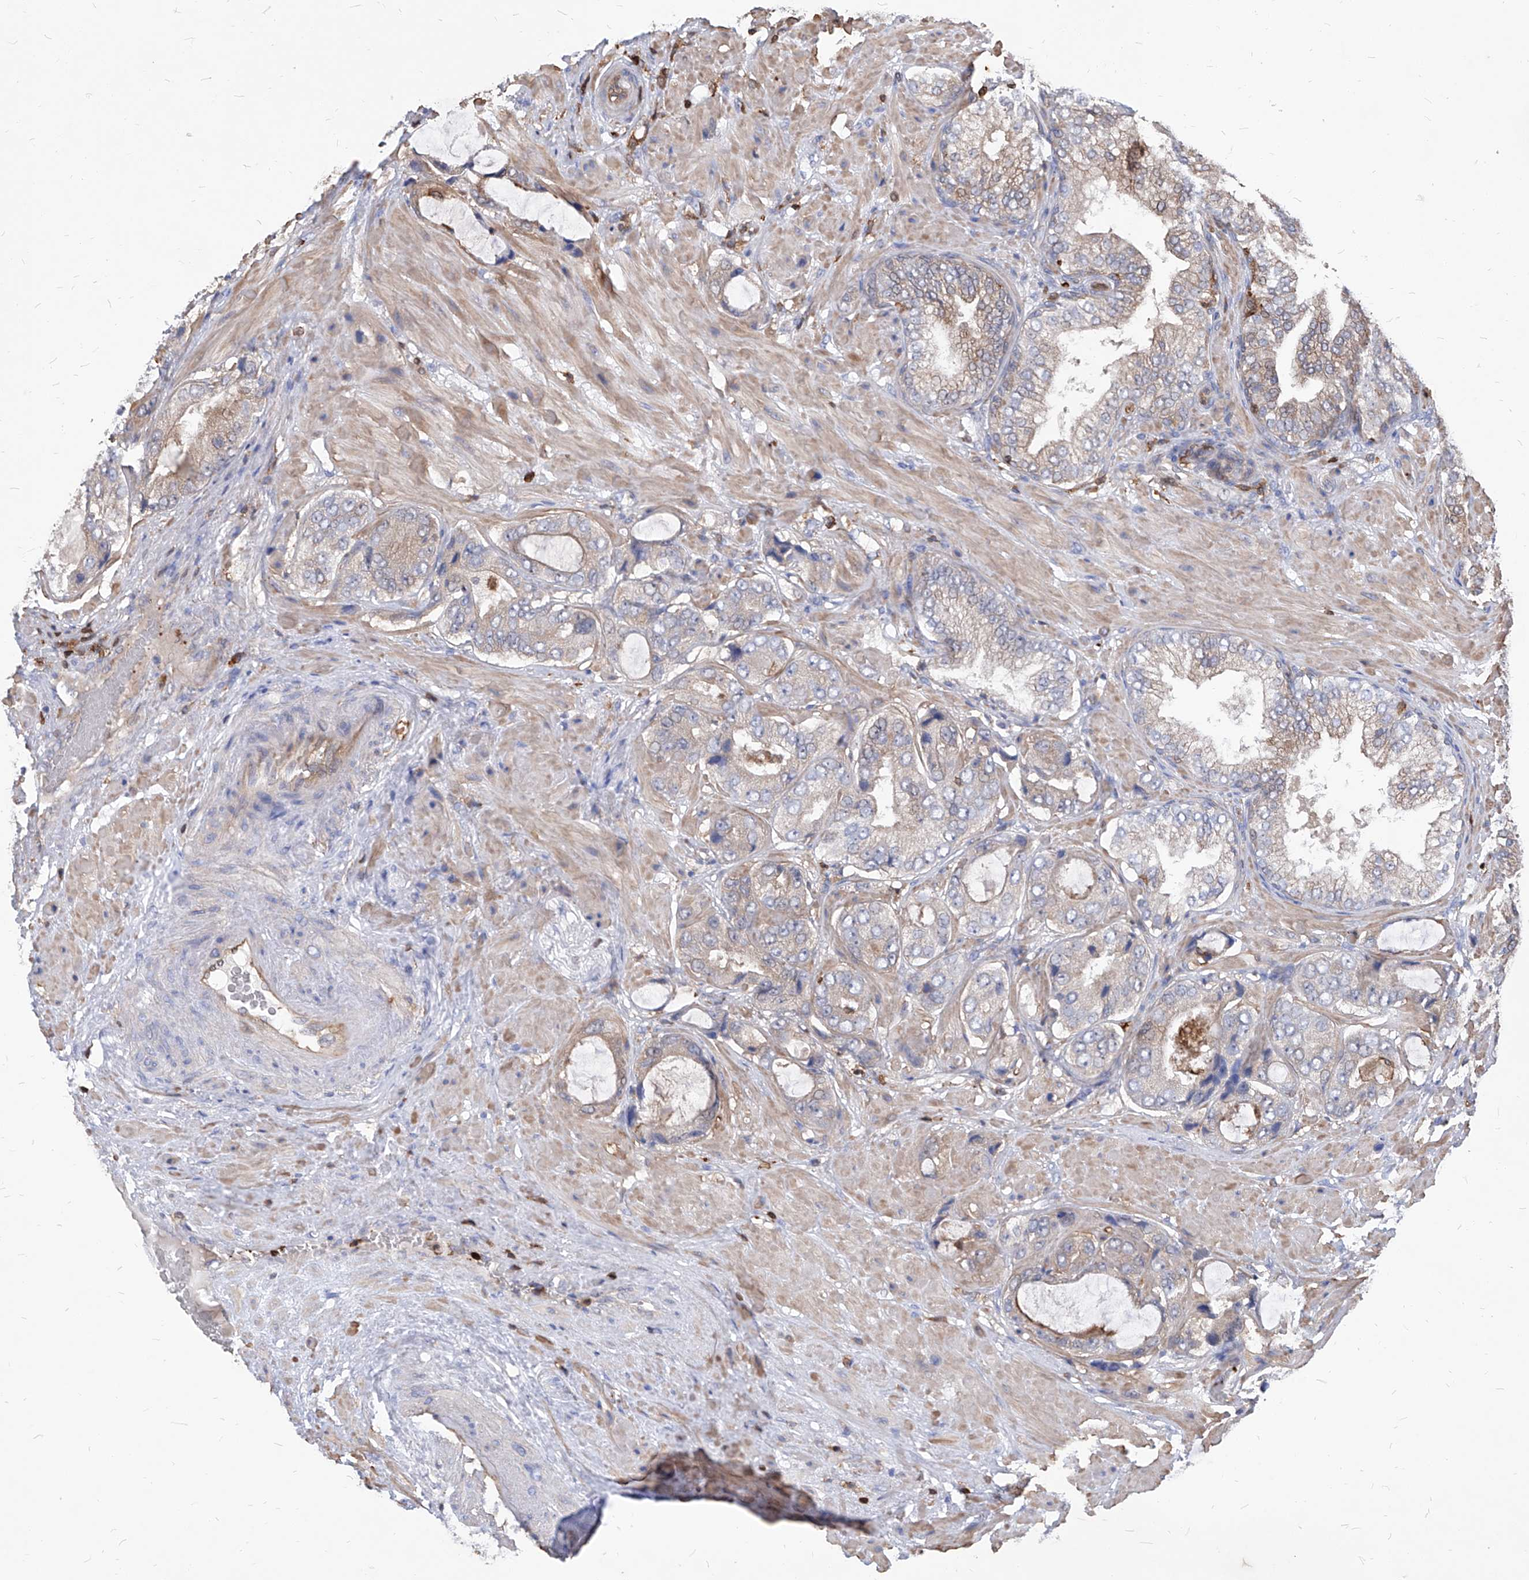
{"staining": {"intensity": "weak", "quantity": "<25%", "location": "cytoplasmic/membranous"}, "tissue": "prostate cancer", "cell_type": "Tumor cells", "image_type": "cancer", "snomed": [{"axis": "morphology", "description": "Adenocarcinoma, High grade"}, {"axis": "topography", "description": "Prostate"}], "caption": "This is a micrograph of immunohistochemistry staining of prostate cancer, which shows no expression in tumor cells. (Stains: DAB IHC with hematoxylin counter stain, Microscopy: brightfield microscopy at high magnification).", "gene": "ABRACL", "patient": {"sex": "male", "age": 59}}